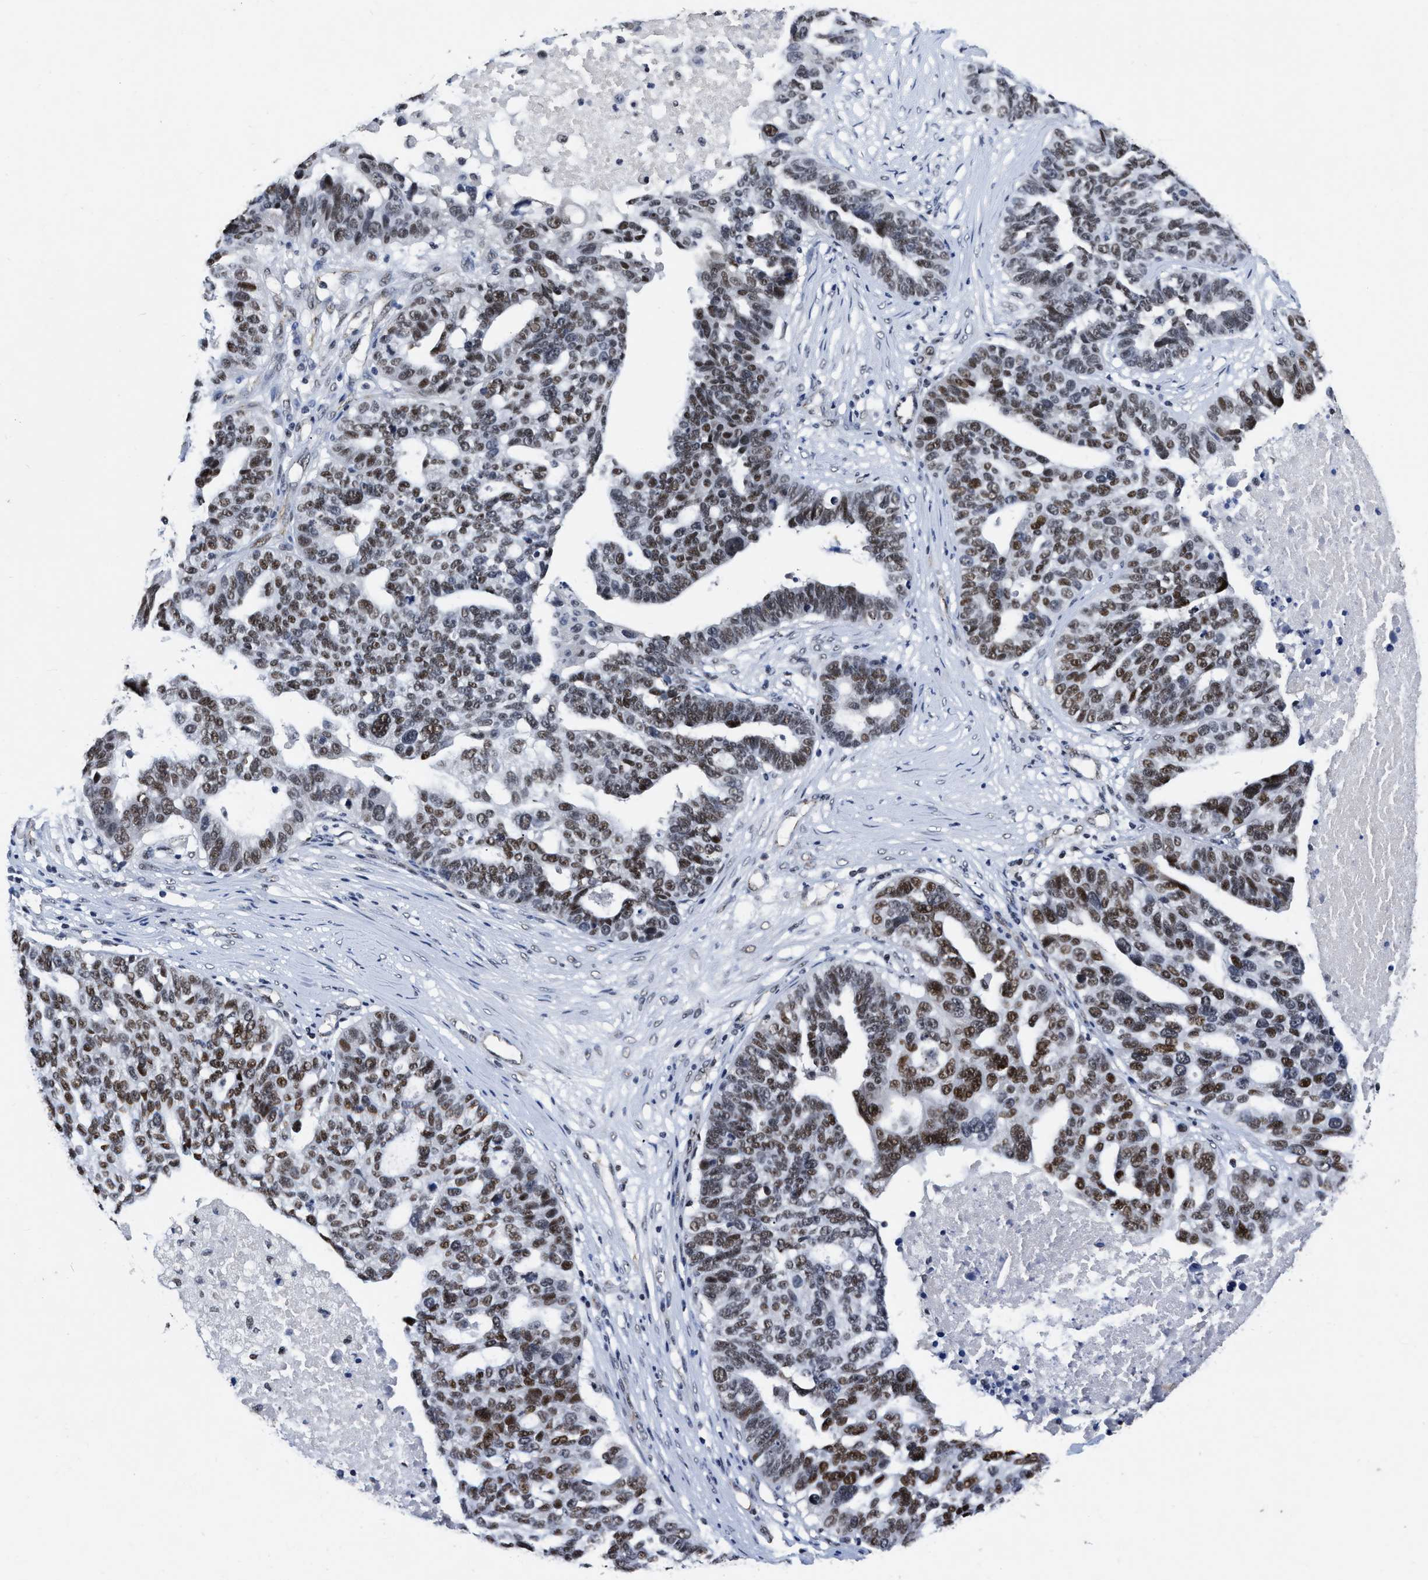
{"staining": {"intensity": "moderate", "quantity": "25%-75%", "location": "nuclear"}, "tissue": "ovarian cancer", "cell_type": "Tumor cells", "image_type": "cancer", "snomed": [{"axis": "morphology", "description": "Cystadenocarcinoma, serous, NOS"}, {"axis": "topography", "description": "Ovary"}], "caption": "High-magnification brightfield microscopy of ovarian cancer stained with DAB (brown) and counterstained with hematoxylin (blue). tumor cells exhibit moderate nuclear staining is present in approximately25%-75% of cells.", "gene": "CCNE1", "patient": {"sex": "female", "age": 59}}